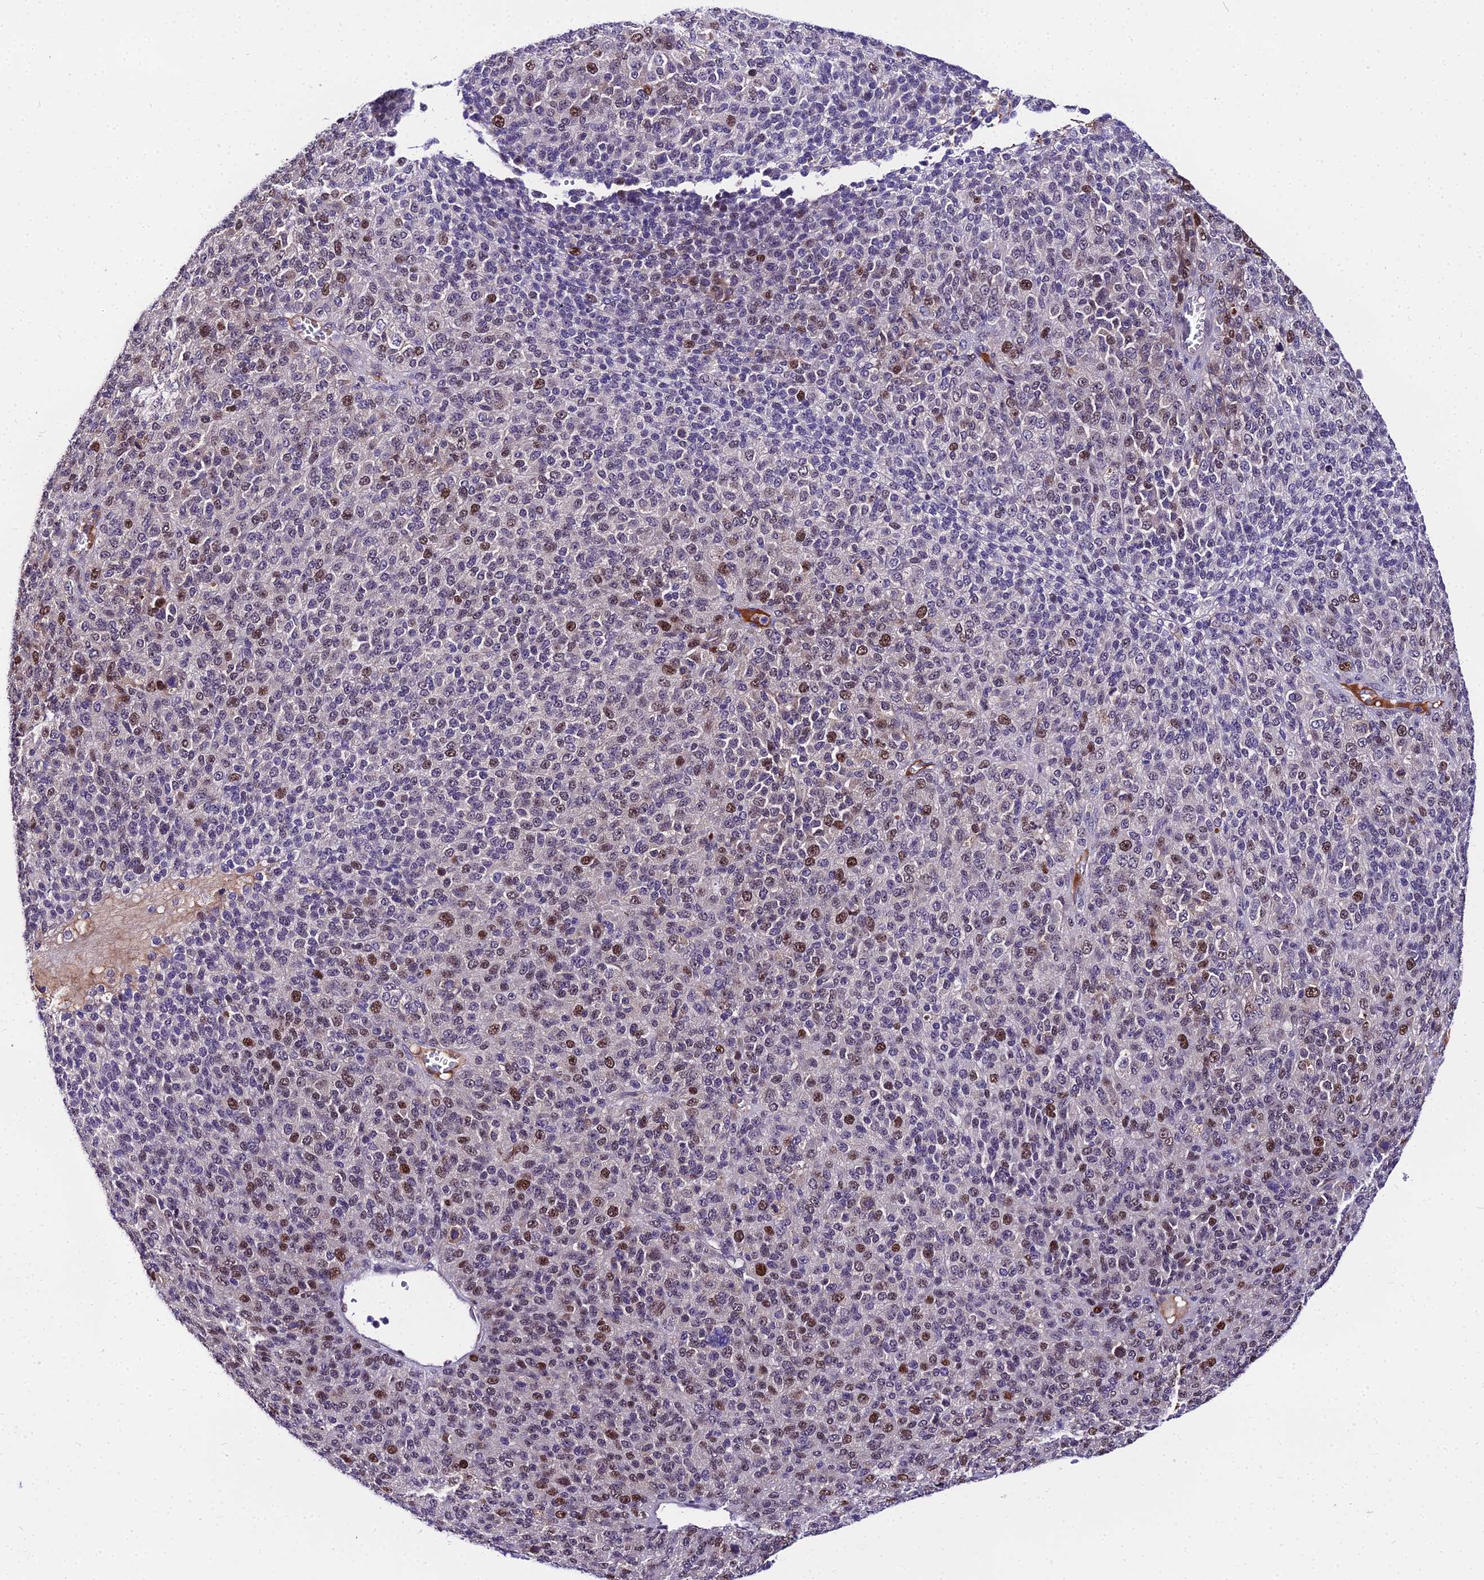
{"staining": {"intensity": "moderate", "quantity": "<25%", "location": "nuclear"}, "tissue": "melanoma", "cell_type": "Tumor cells", "image_type": "cancer", "snomed": [{"axis": "morphology", "description": "Malignant melanoma, Metastatic site"}, {"axis": "topography", "description": "Brain"}], "caption": "Approximately <25% of tumor cells in malignant melanoma (metastatic site) reveal moderate nuclear protein staining as visualized by brown immunohistochemical staining.", "gene": "TRIML2", "patient": {"sex": "female", "age": 56}}